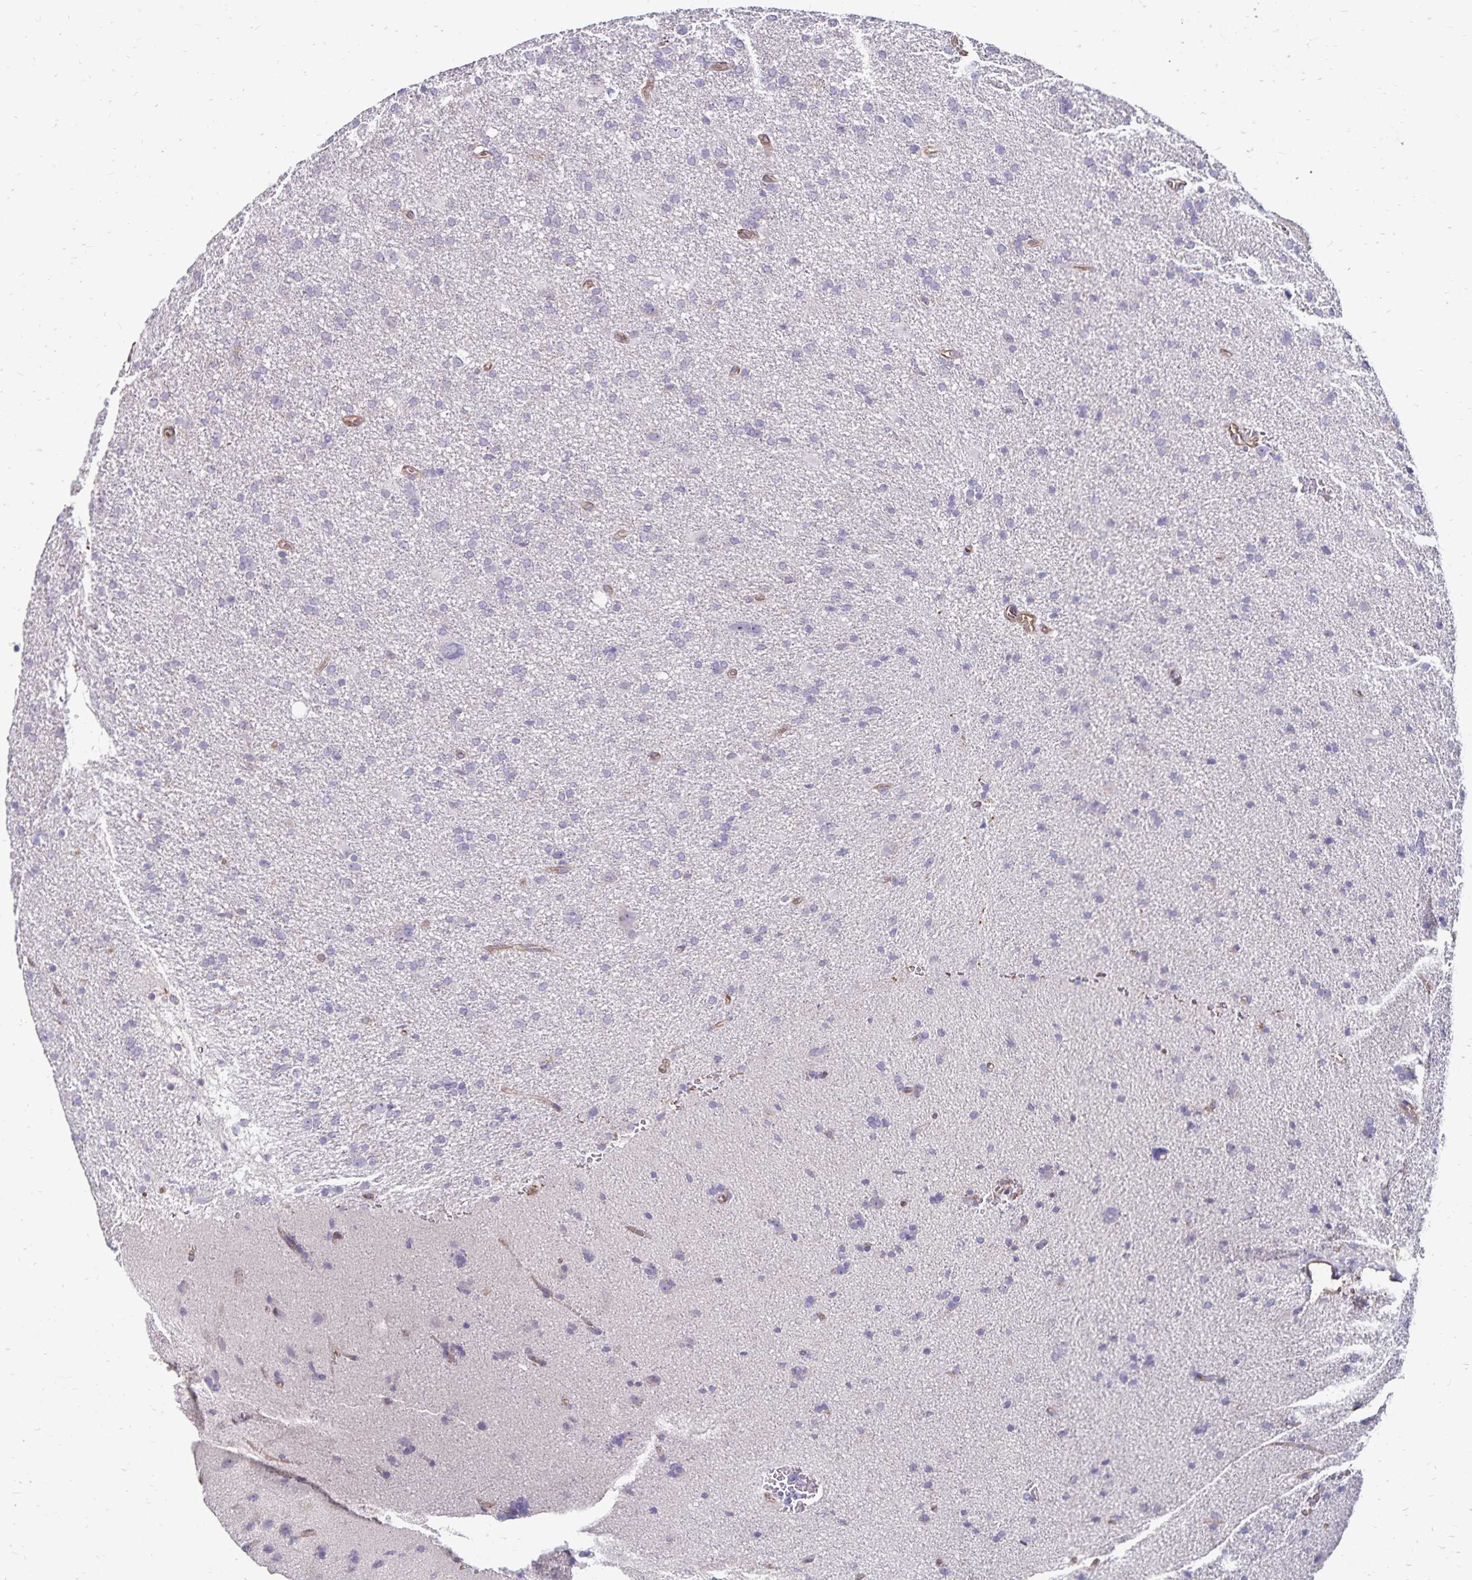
{"staining": {"intensity": "negative", "quantity": "none", "location": "none"}, "tissue": "glioma", "cell_type": "Tumor cells", "image_type": "cancer", "snomed": [{"axis": "morphology", "description": "Glioma, malignant, Low grade"}, {"axis": "topography", "description": "Brain"}], "caption": "Human malignant glioma (low-grade) stained for a protein using immunohistochemistry (IHC) shows no expression in tumor cells.", "gene": "RPRML", "patient": {"sex": "male", "age": 66}}